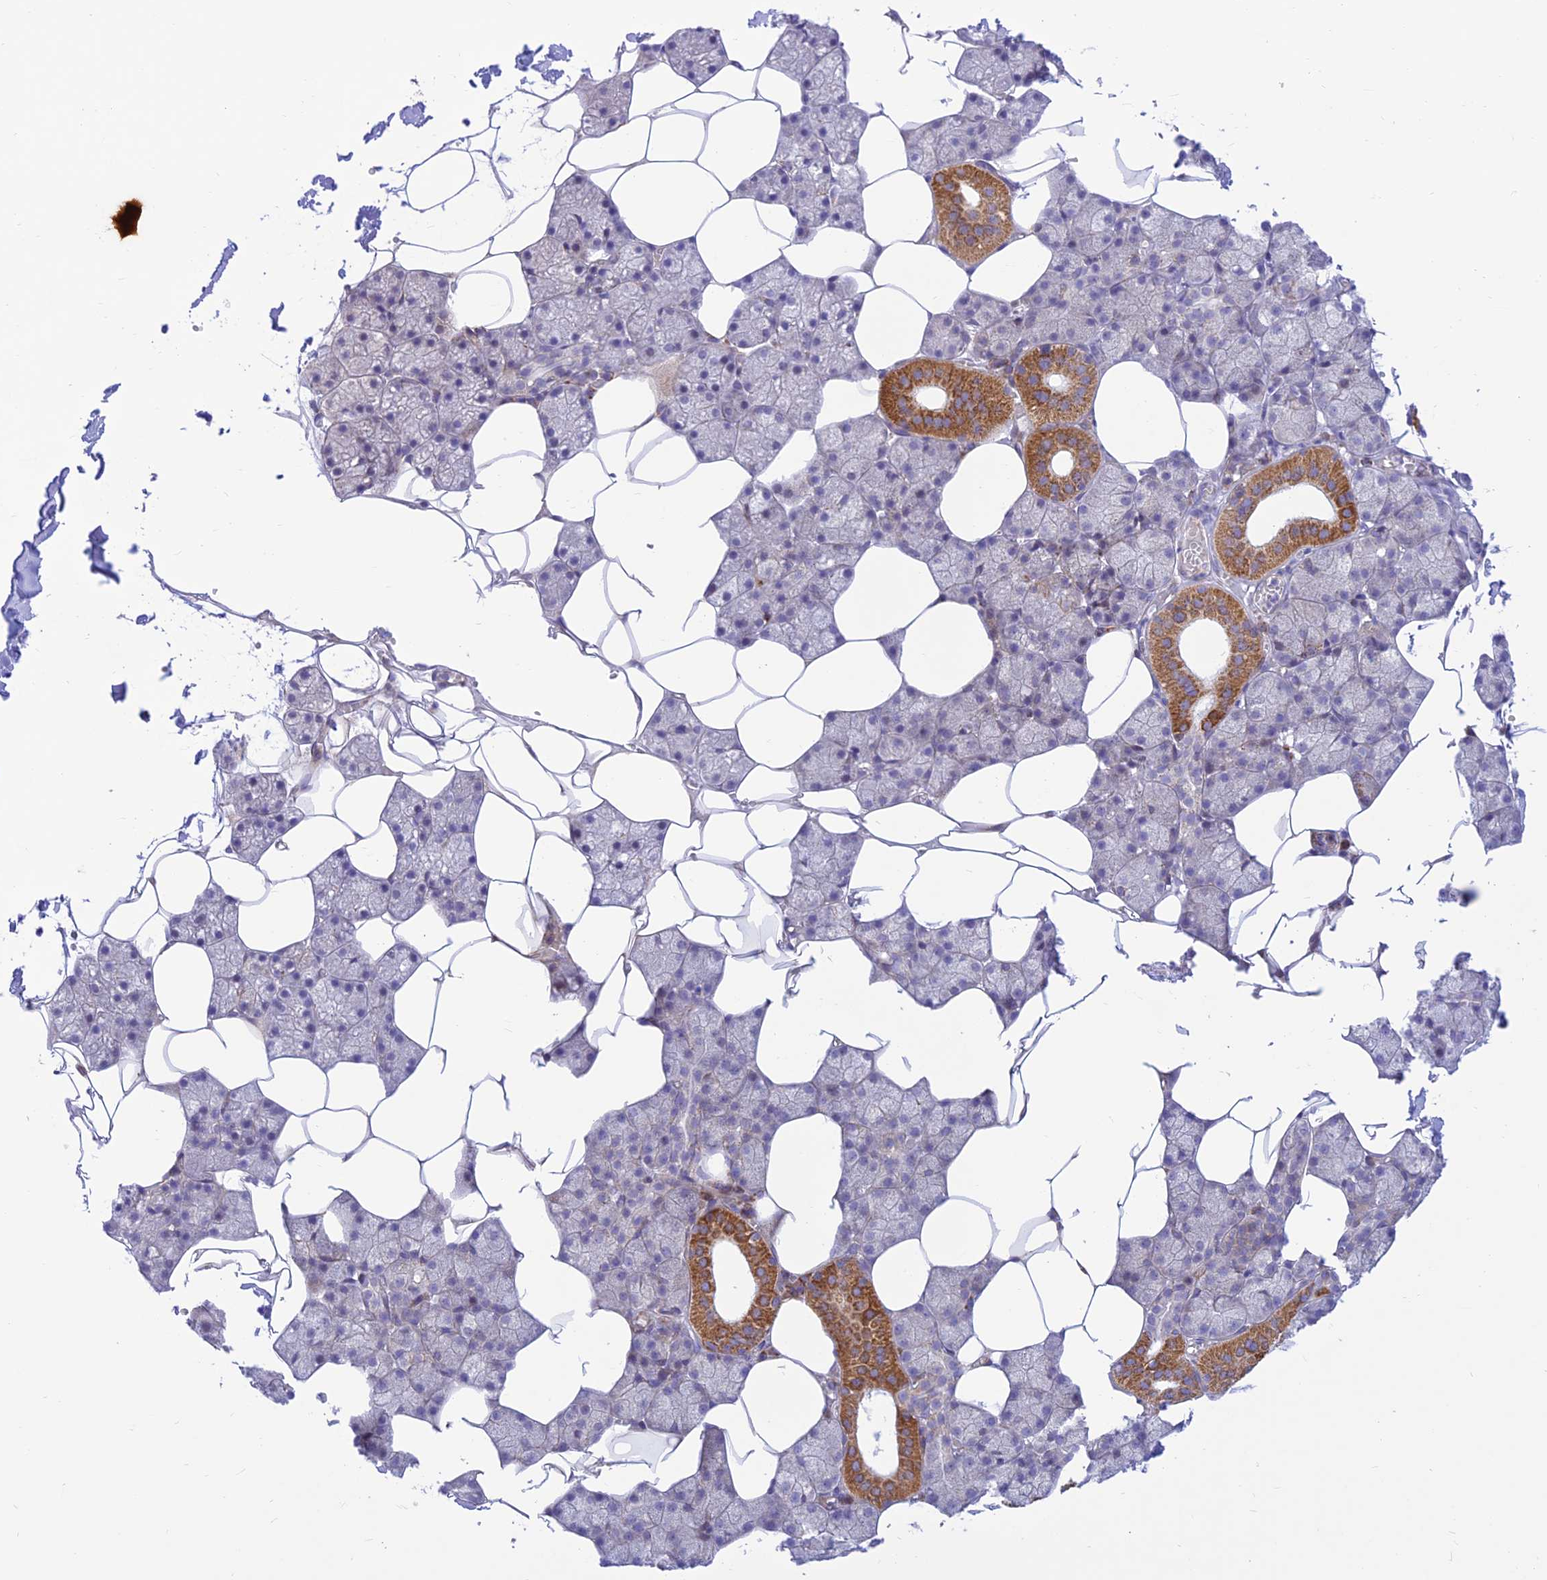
{"staining": {"intensity": "strong", "quantity": "<25%", "location": "cytoplasmic/membranous"}, "tissue": "salivary gland", "cell_type": "Glandular cells", "image_type": "normal", "snomed": [{"axis": "morphology", "description": "Normal tissue, NOS"}, {"axis": "topography", "description": "Salivary gland"}], "caption": "Approximately <25% of glandular cells in benign salivary gland demonstrate strong cytoplasmic/membranous protein positivity as visualized by brown immunohistochemical staining.", "gene": "FAM186B", "patient": {"sex": "male", "age": 62}}